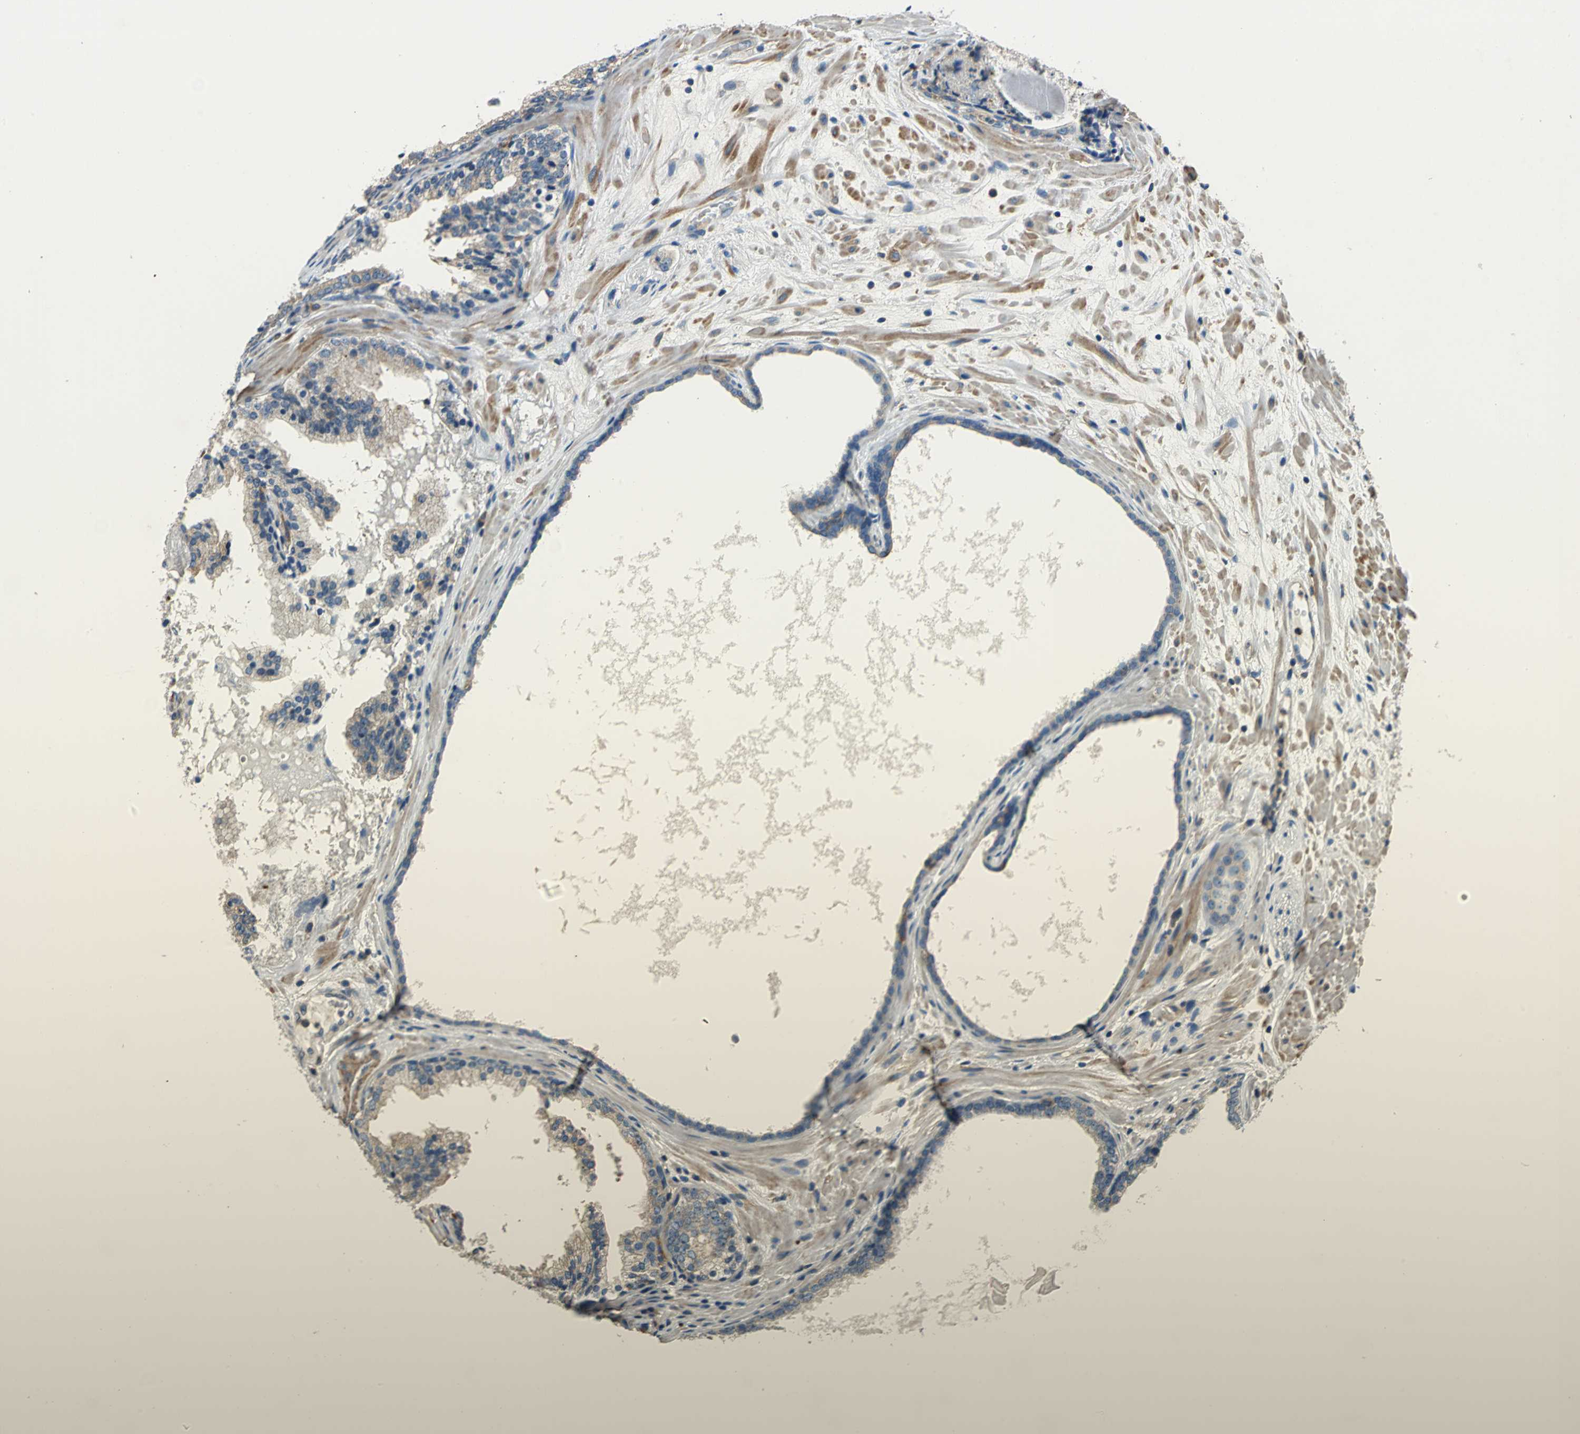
{"staining": {"intensity": "weak", "quantity": ">75%", "location": "cytoplasmic/membranous"}, "tissue": "prostate cancer", "cell_type": "Tumor cells", "image_type": "cancer", "snomed": [{"axis": "morphology", "description": "Adenocarcinoma, High grade"}, {"axis": "topography", "description": "Prostate"}], "caption": "Protein expression by immunohistochemistry (IHC) exhibits weak cytoplasmic/membranous staining in approximately >75% of tumor cells in high-grade adenocarcinoma (prostate). (brown staining indicates protein expression, while blue staining denotes nuclei).", "gene": "DDX3Y", "patient": {"sex": "male", "age": 68}}